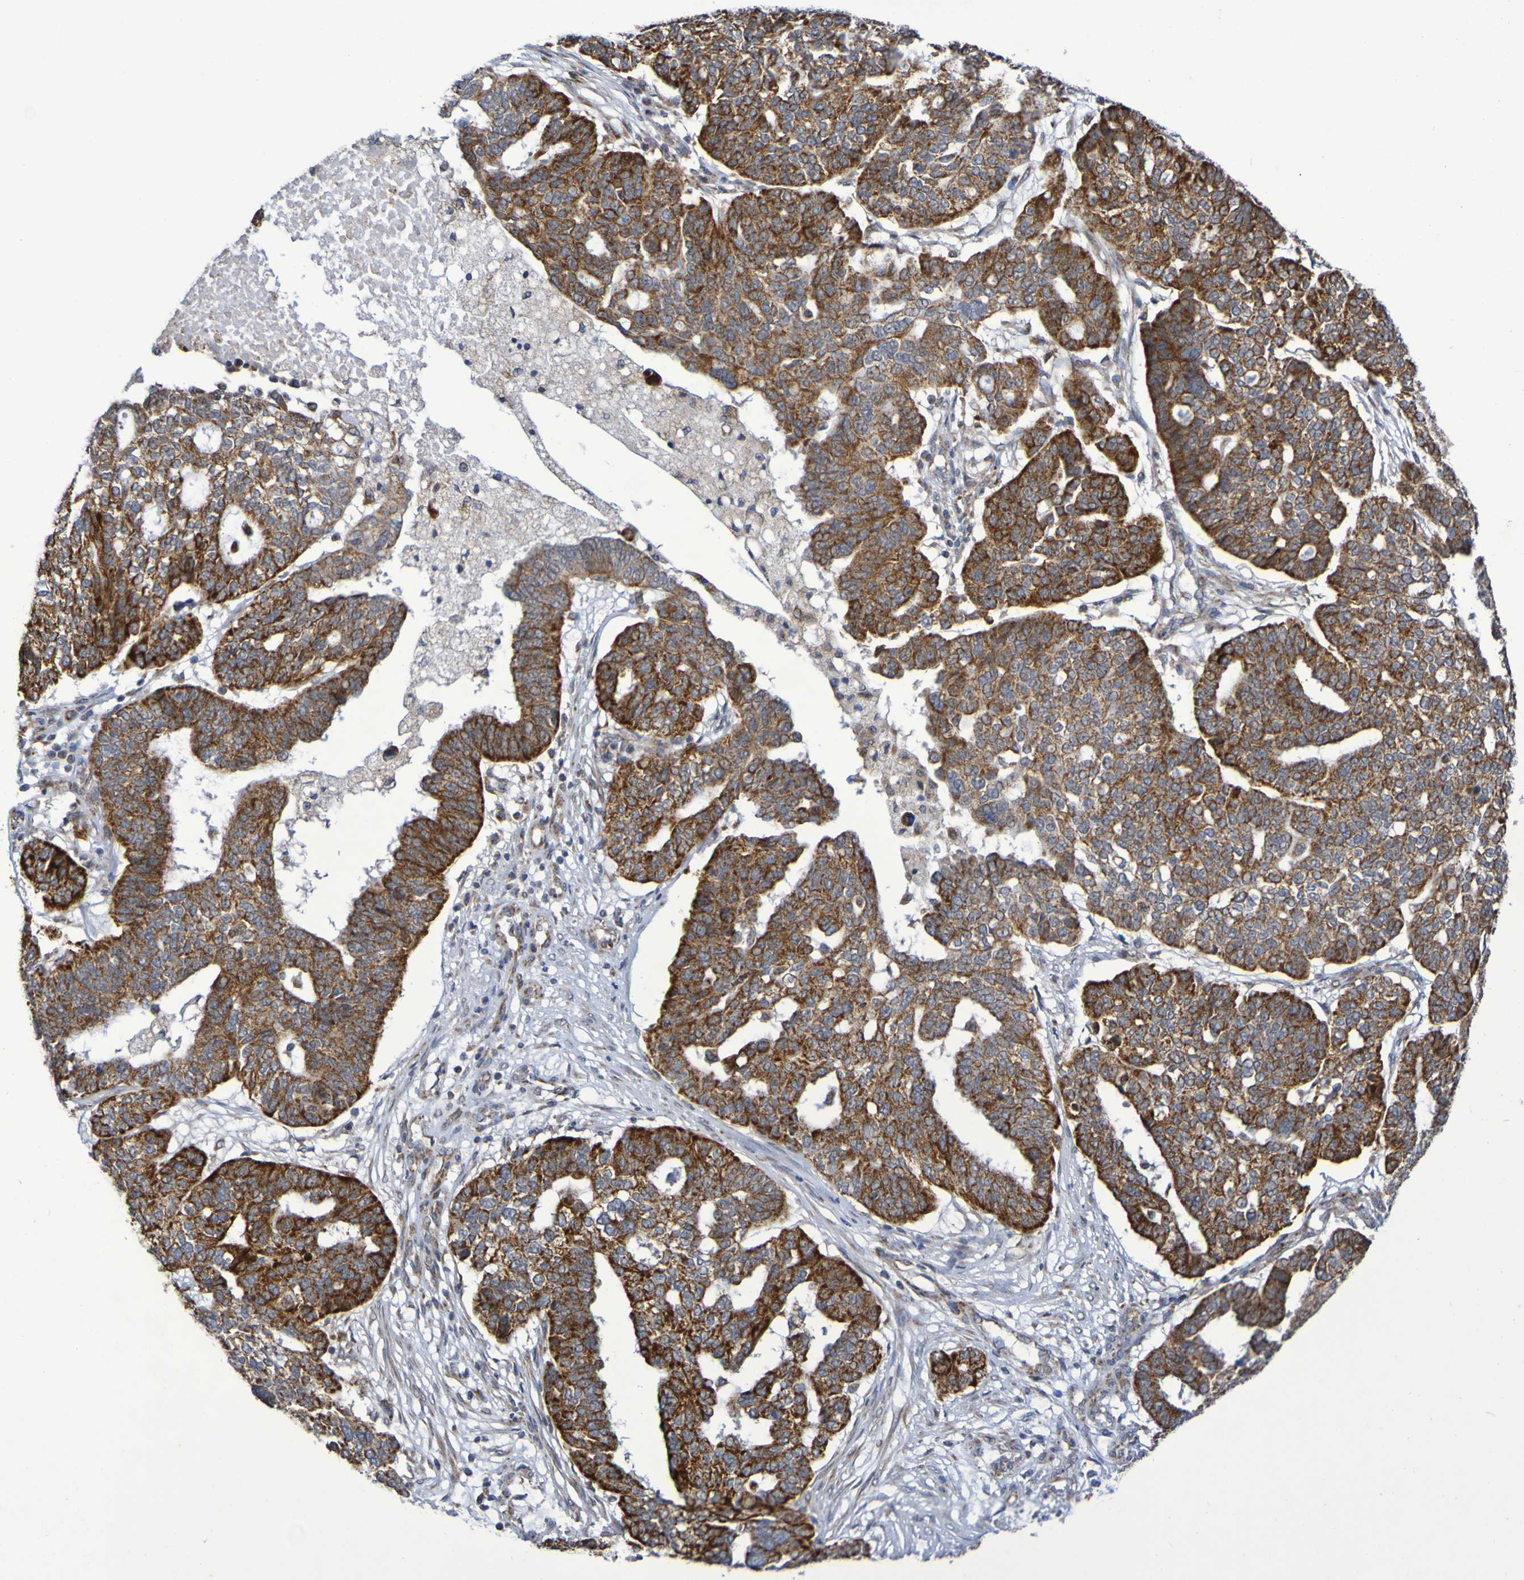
{"staining": {"intensity": "strong", "quantity": ">75%", "location": "cytoplasmic/membranous"}, "tissue": "ovarian cancer", "cell_type": "Tumor cells", "image_type": "cancer", "snomed": [{"axis": "morphology", "description": "Cystadenocarcinoma, serous, NOS"}, {"axis": "topography", "description": "Ovary"}], "caption": "Immunohistochemical staining of ovarian cancer (serous cystadenocarcinoma) displays strong cytoplasmic/membranous protein positivity in about >75% of tumor cells.", "gene": "DVL1", "patient": {"sex": "female", "age": 59}}